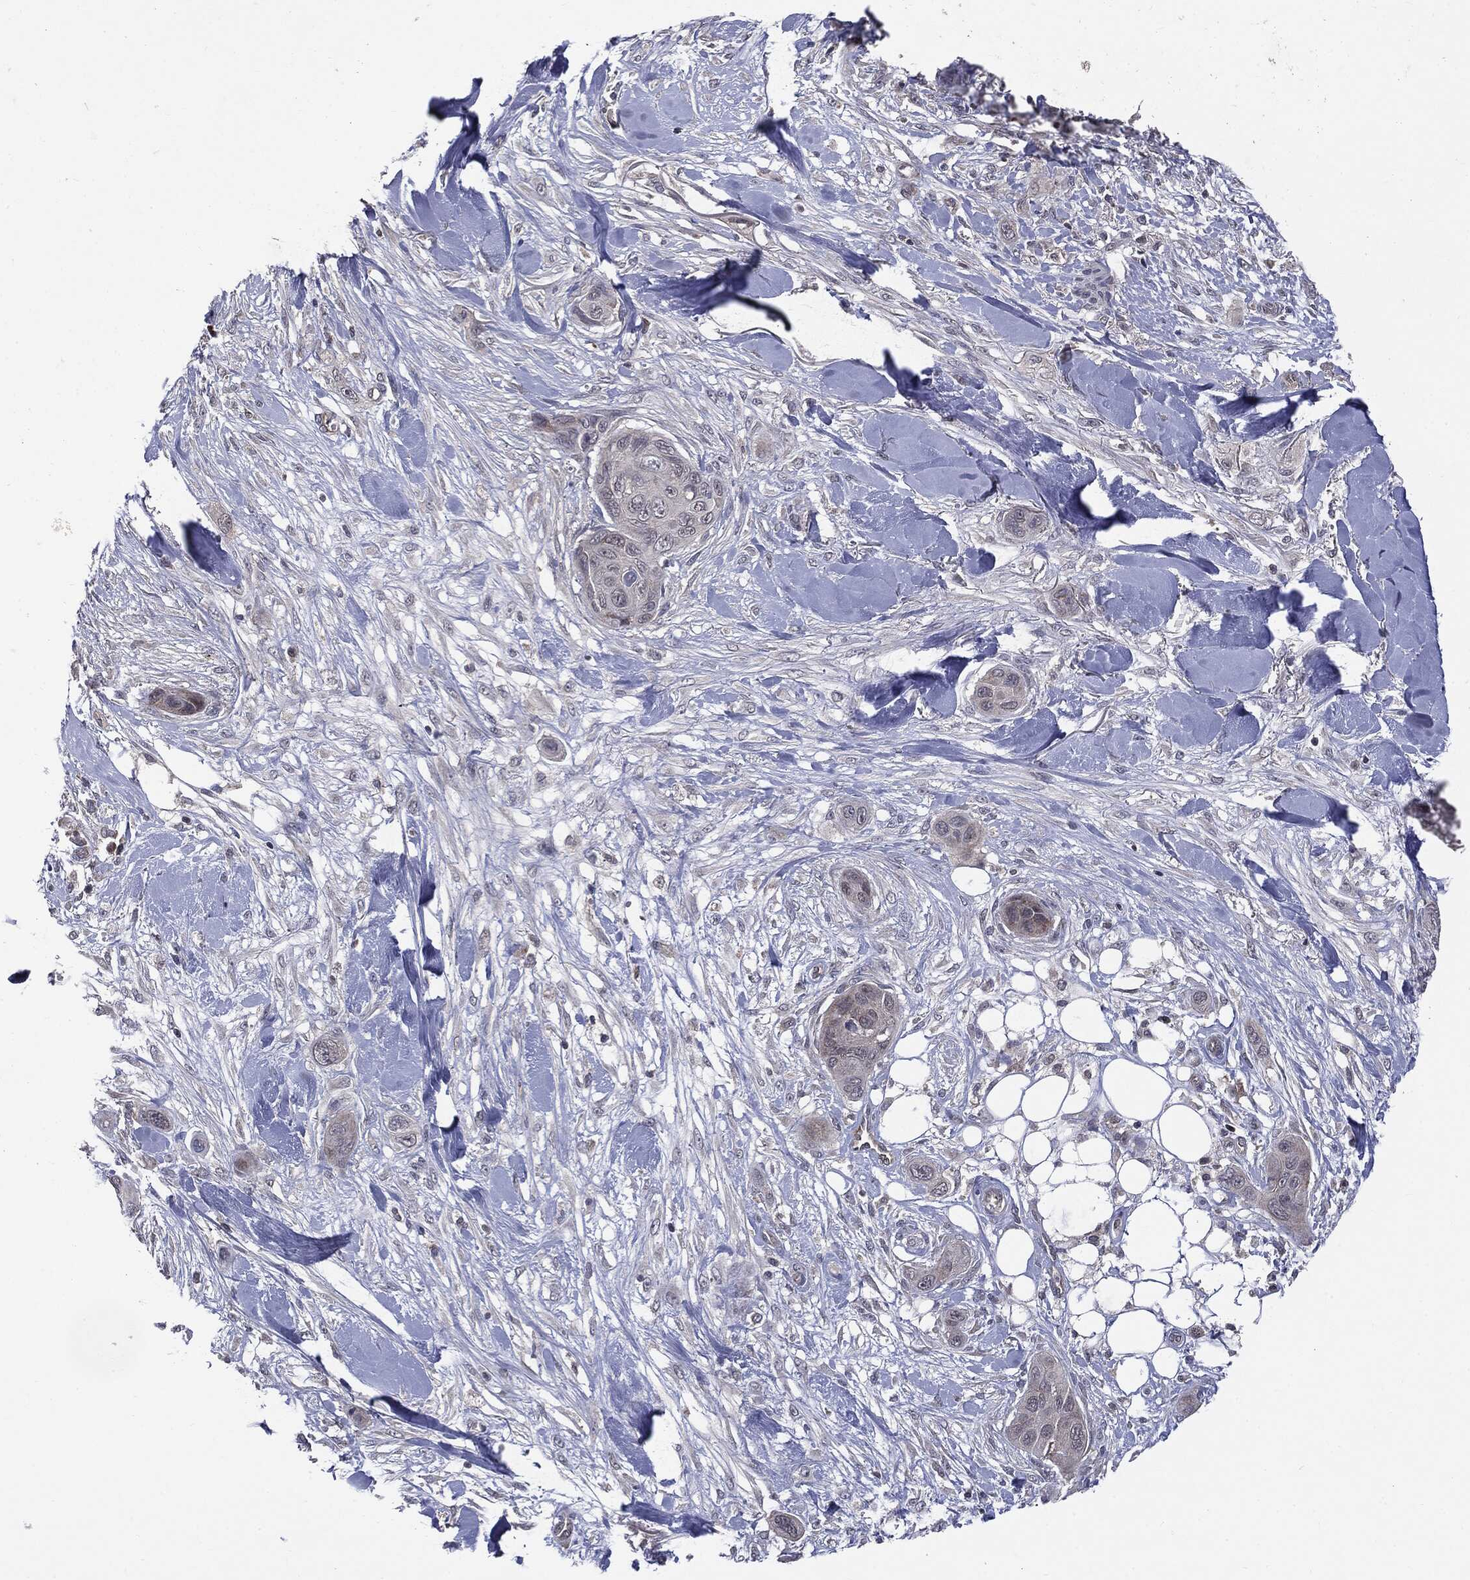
{"staining": {"intensity": "negative", "quantity": "none", "location": "none"}, "tissue": "skin cancer", "cell_type": "Tumor cells", "image_type": "cancer", "snomed": [{"axis": "morphology", "description": "Squamous cell carcinoma, NOS"}, {"axis": "topography", "description": "Skin"}], "caption": "A photomicrograph of skin squamous cell carcinoma stained for a protein exhibits no brown staining in tumor cells.", "gene": "PTPA", "patient": {"sex": "male", "age": 78}}